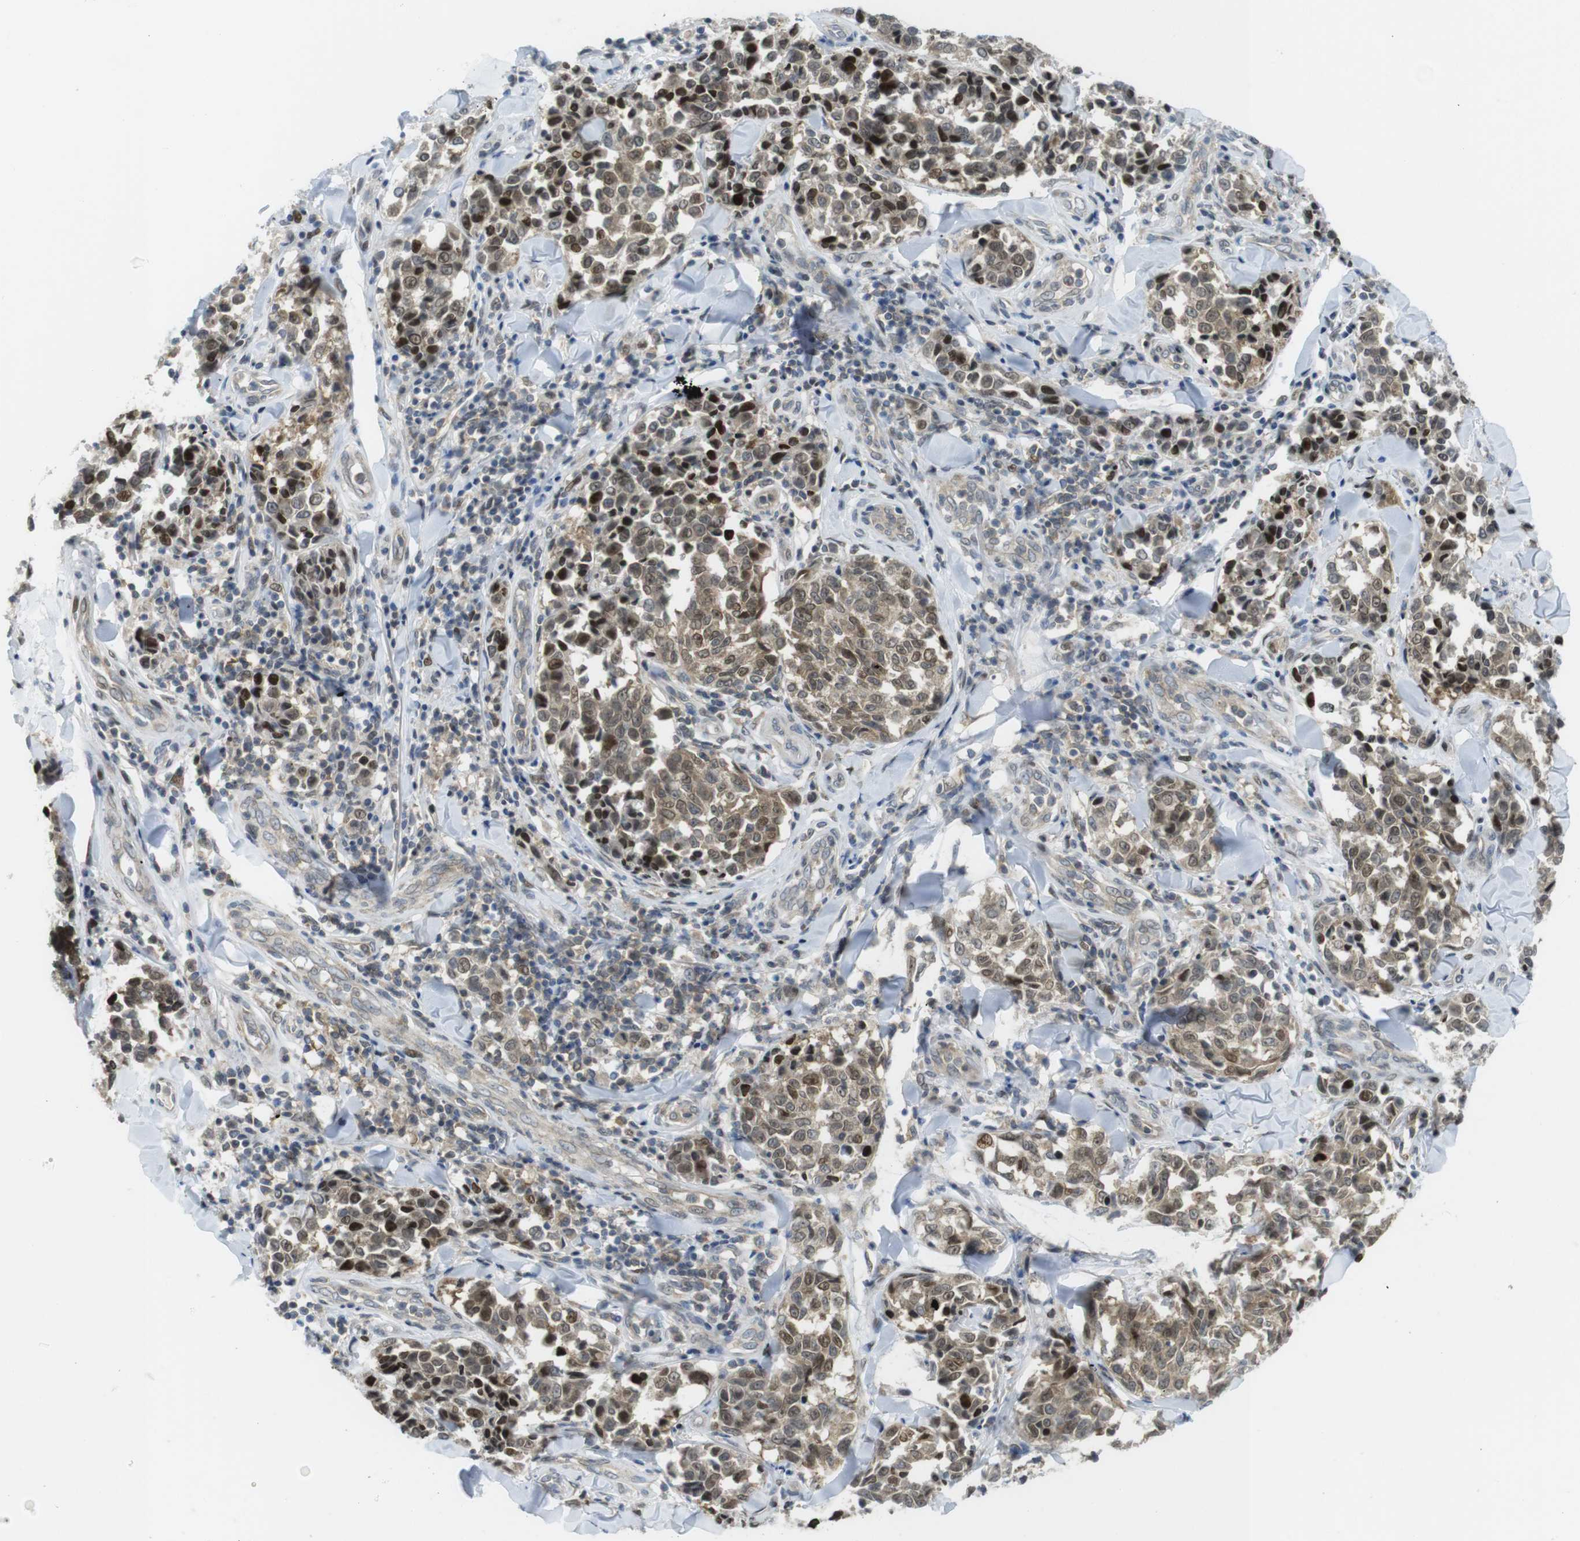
{"staining": {"intensity": "moderate", "quantity": ">75%", "location": "cytoplasmic/membranous,nuclear"}, "tissue": "melanoma", "cell_type": "Tumor cells", "image_type": "cancer", "snomed": [{"axis": "morphology", "description": "Malignant melanoma, NOS"}, {"axis": "topography", "description": "Skin"}], "caption": "This is an image of IHC staining of melanoma, which shows moderate staining in the cytoplasmic/membranous and nuclear of tumor cells.", "gene": "RCC1", "patient": {"sex": "female", "age": 64}}